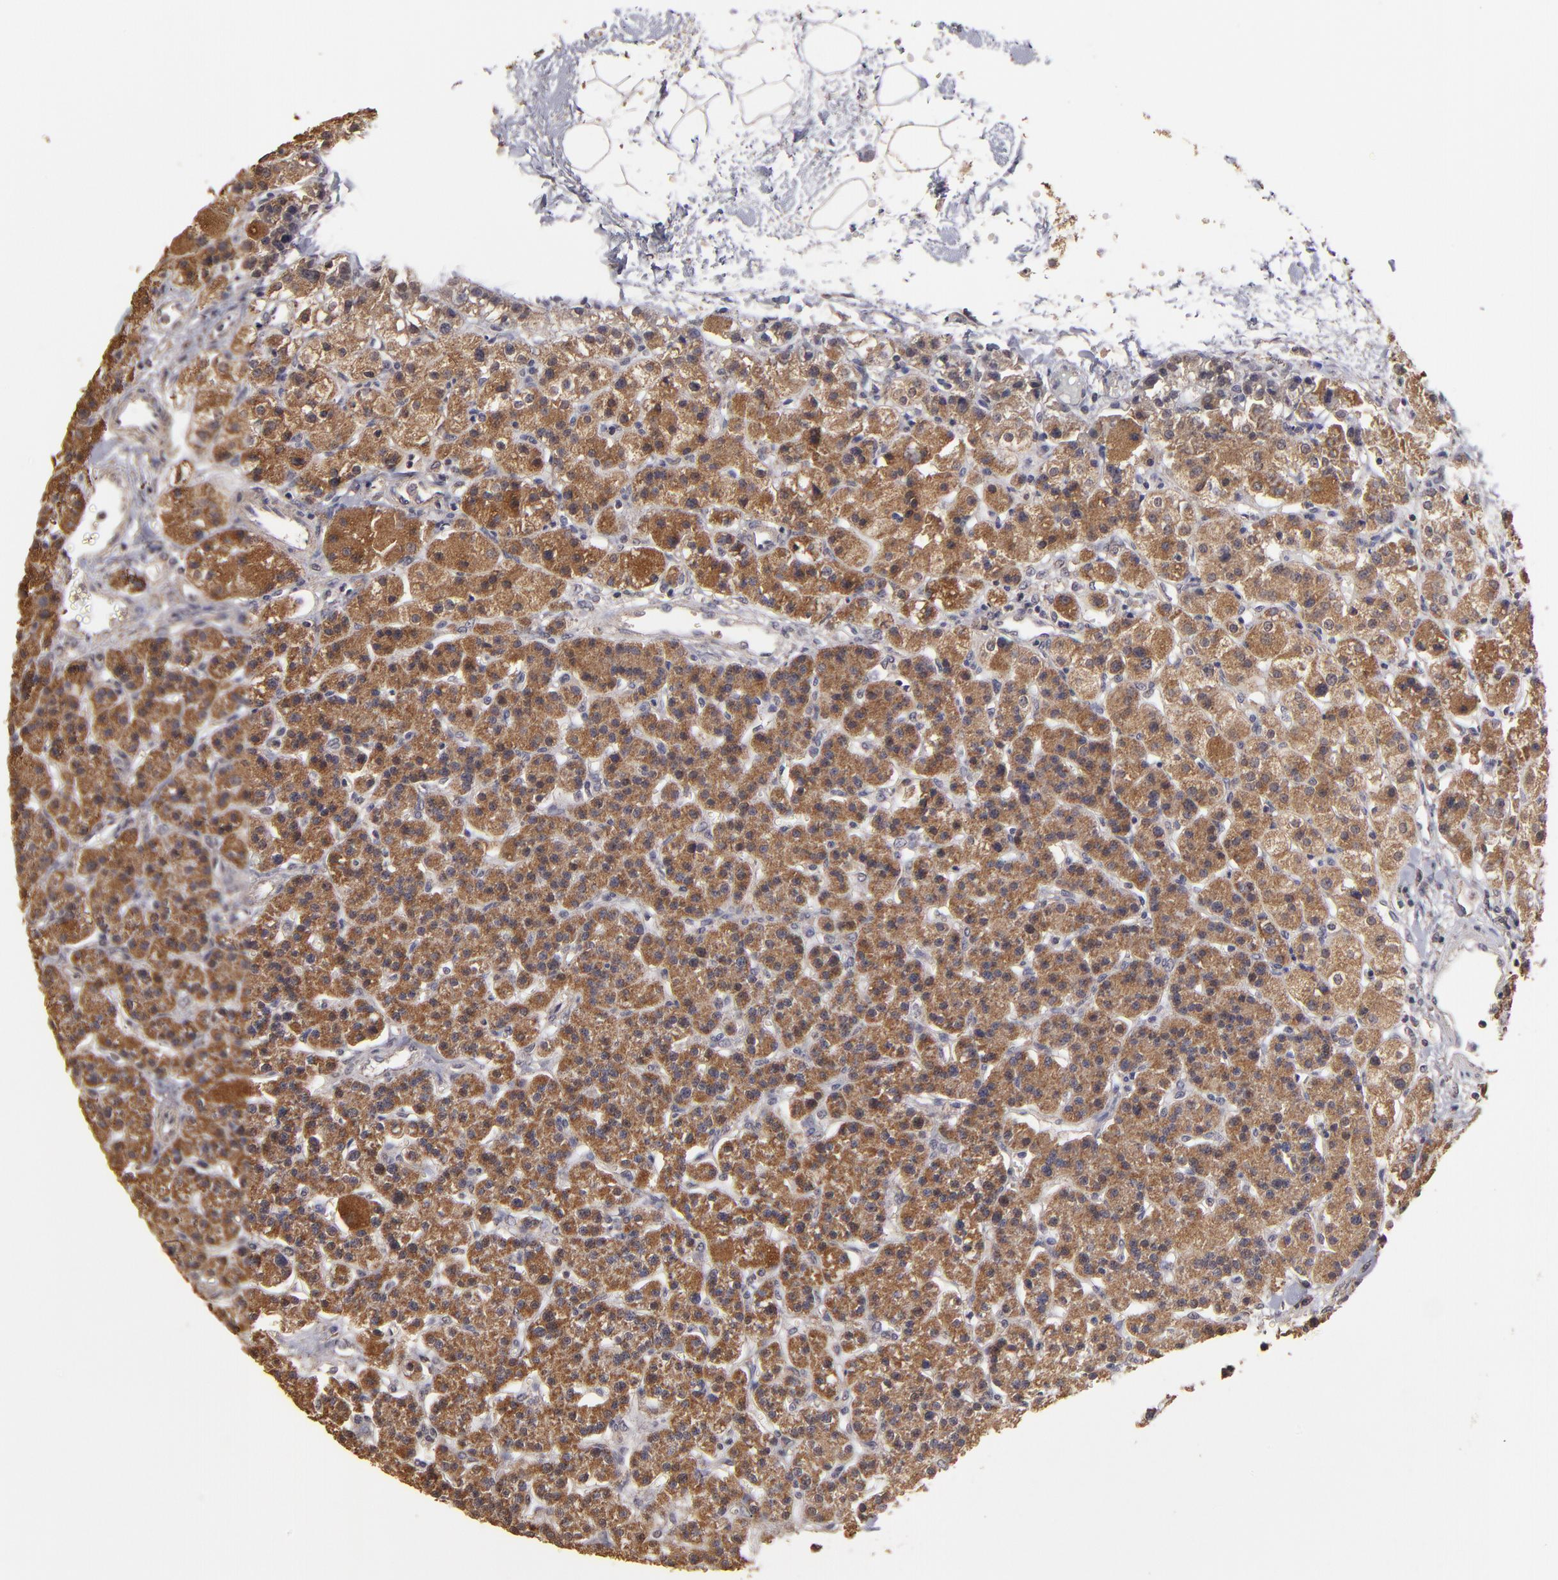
{"staining": {"intensity": "moderate", "quantity": ">75%", "location": "cytoplasmic/membranous"}, "tissue": "parathyroid gland", "cell_type": "Glandular cells", "image_type": "normal", "snomed": [{"axis": "morphology", "description": "Normal tissue, NOS"}, {"axis": "topography", "description": "Parathyroid gland"}], "caption": "The immunohistochemical stain highlights moderate cytoplasmic/membranous positivity in glandular cells of unremarkable parathyroid gland. (DAB = brown stain, brightfield microscopy at high magnification).", "gene": "FAT1", "patient": {"sex": "female", "age": 58}}